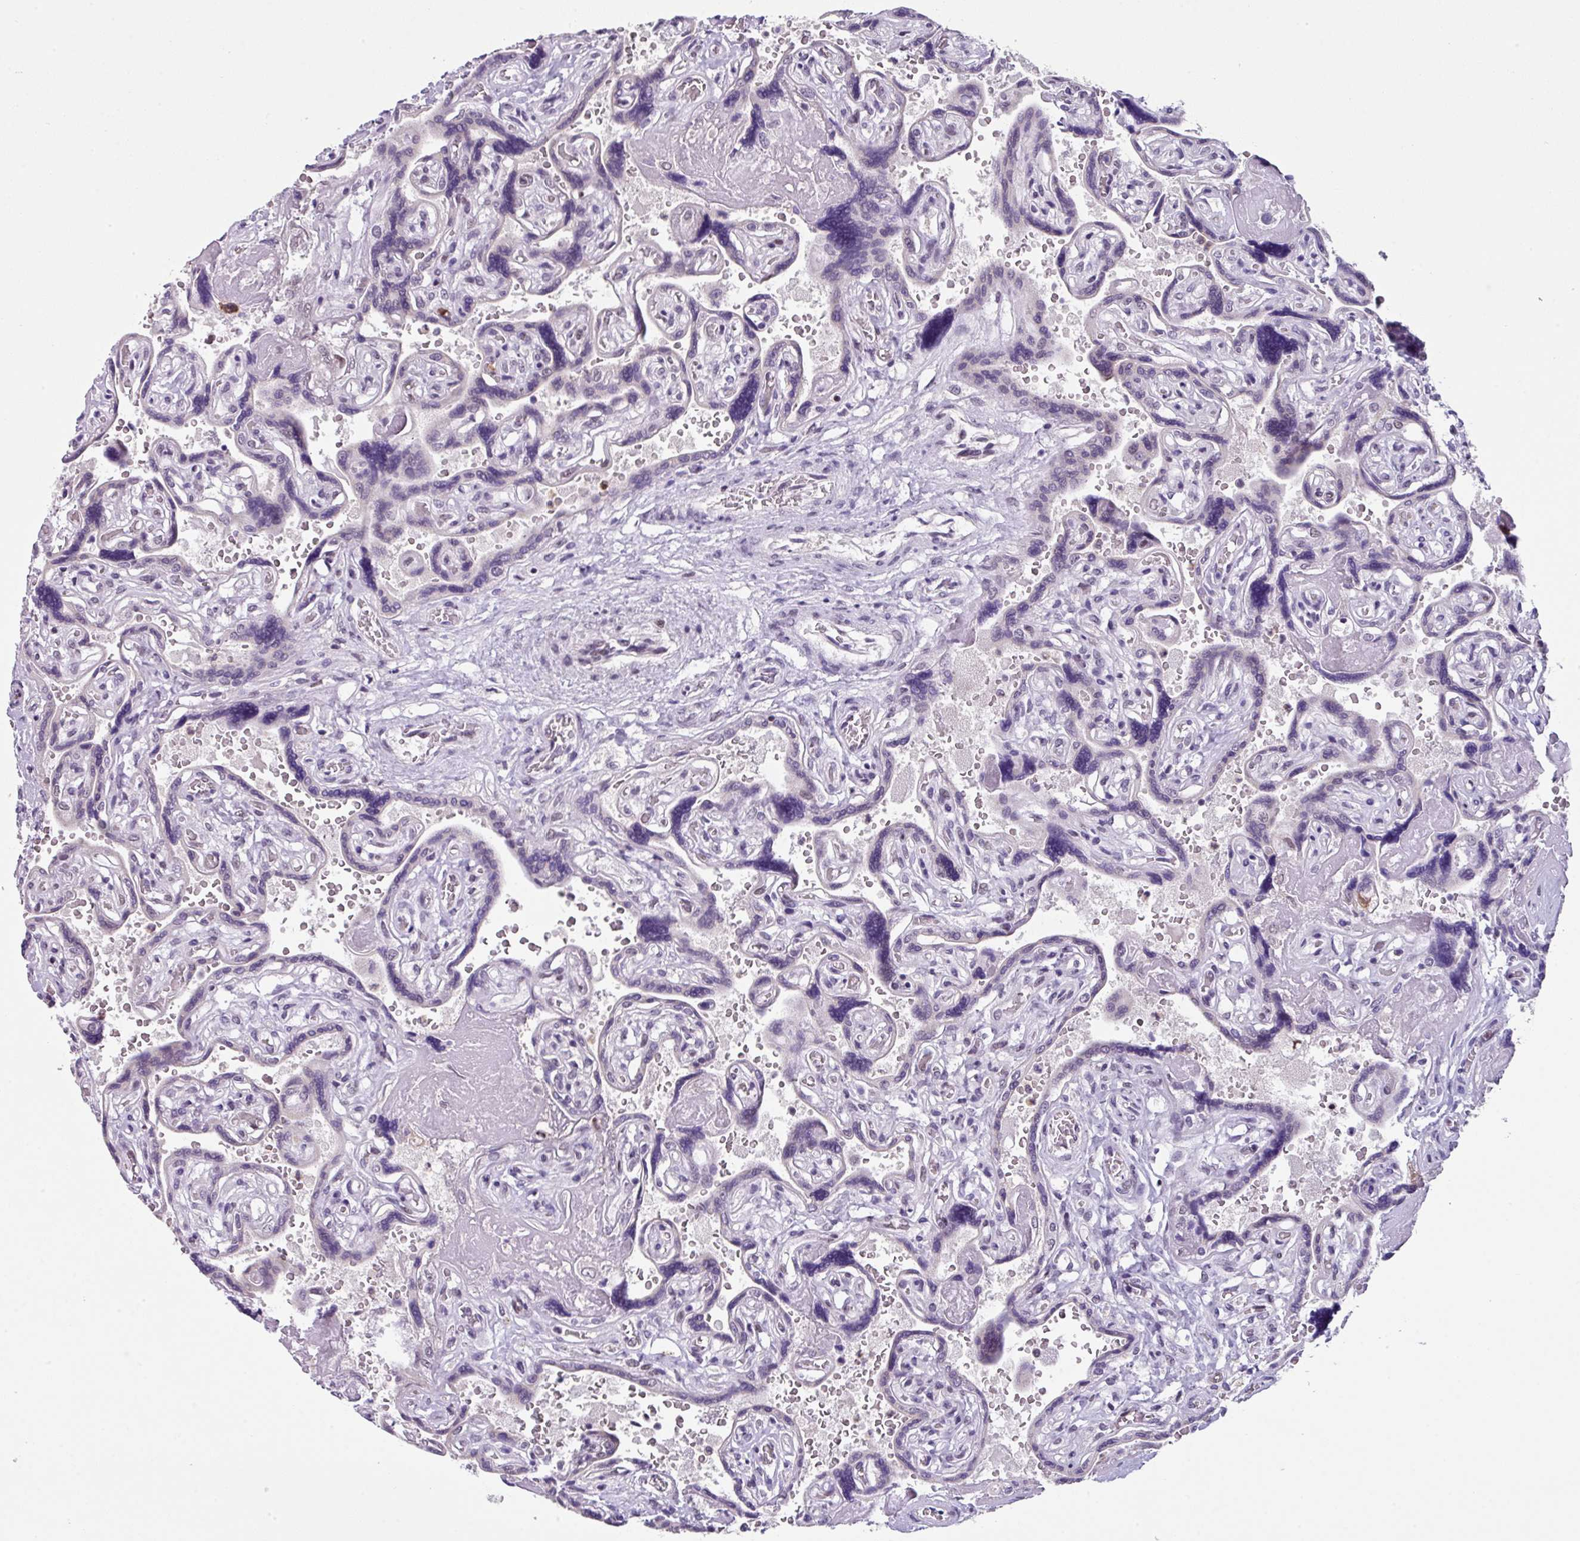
{"staining": {"intensity": "weak", "quantity": "25%-75%", "location": "nuclear"}, "tissue": "placenta", "cell_type": "Decidual cells", "image_type": "normal", "snomed": [{"axis": "morphology", "description": "Normal tissue, NOS"}, {"axis": "topography", "description": "Placenta"}], "caption": "Immunohistochemistry (IHC) staining of unremarkable placenta, which shows low levels of weak nuclear expression in about 25%-75% of decidual cells indicating weak nuclear protein positivity. The staining was performed using DAB (3,3'-diaminobenzidine) (brown) for protein detection and nuclei were counterstained in hematoxylin (blue).", "gene": "ZFP3", "patient": {"sex": "female", "age": 32}}